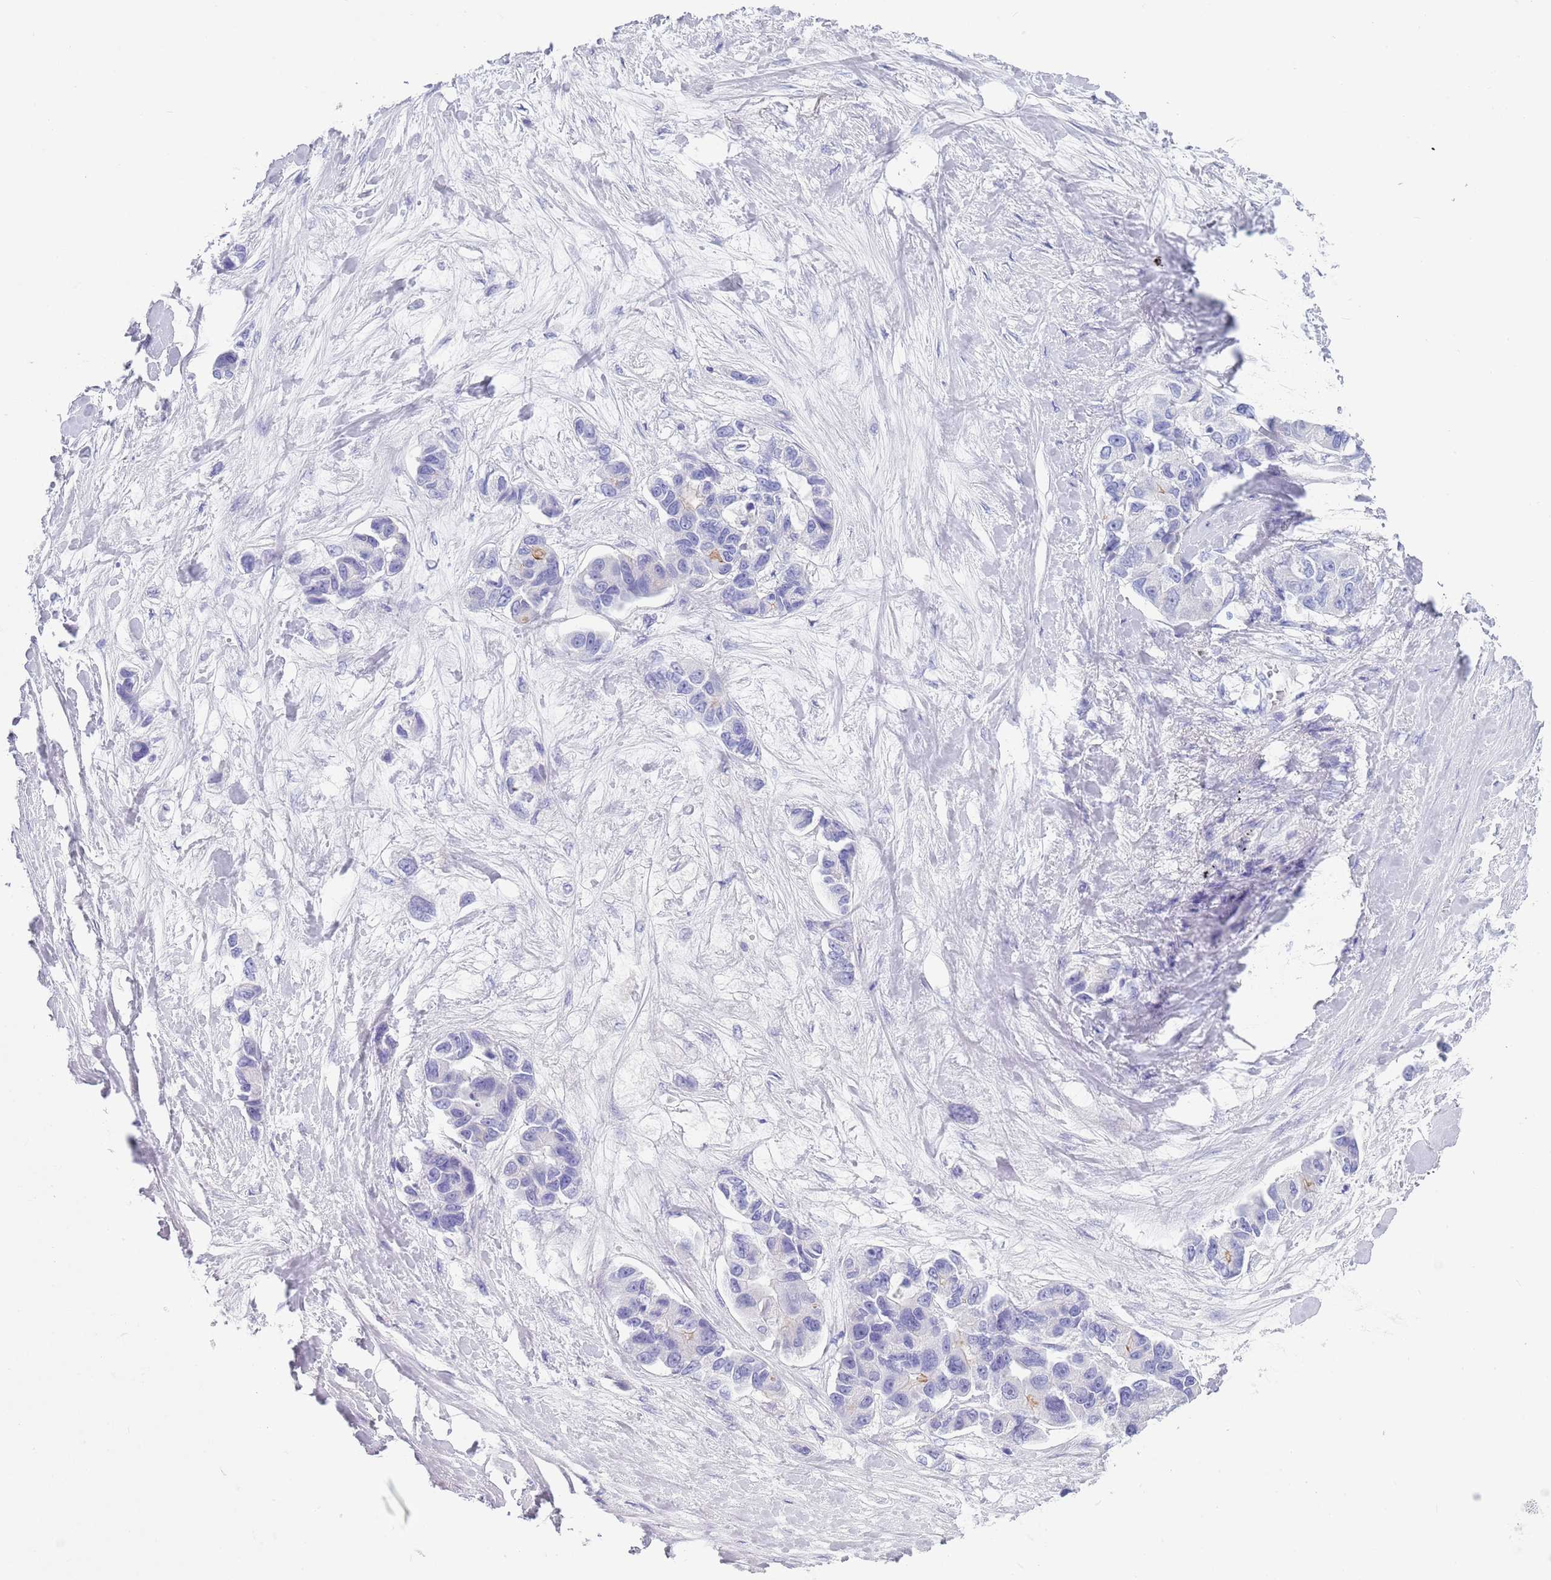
{"staining": {"intensity": "negative", "quantity": "none", "location": "none"}, "tissue": "lung cancer", "cell_type": "Tumor cells", "image_type": "cancer", "snomed": [{"axis": "morphology", "description": "Adenocarcinoma, NOS"}, {"axis": "topography", "description": "Lung"}], "caption": "Adenocarcinoma (lung) stained for a protein using immunohistochemistry demonstrates no staining tumor cells.", "gene": "CPXM2", "patient": {"sex": "female", "age": 54}}